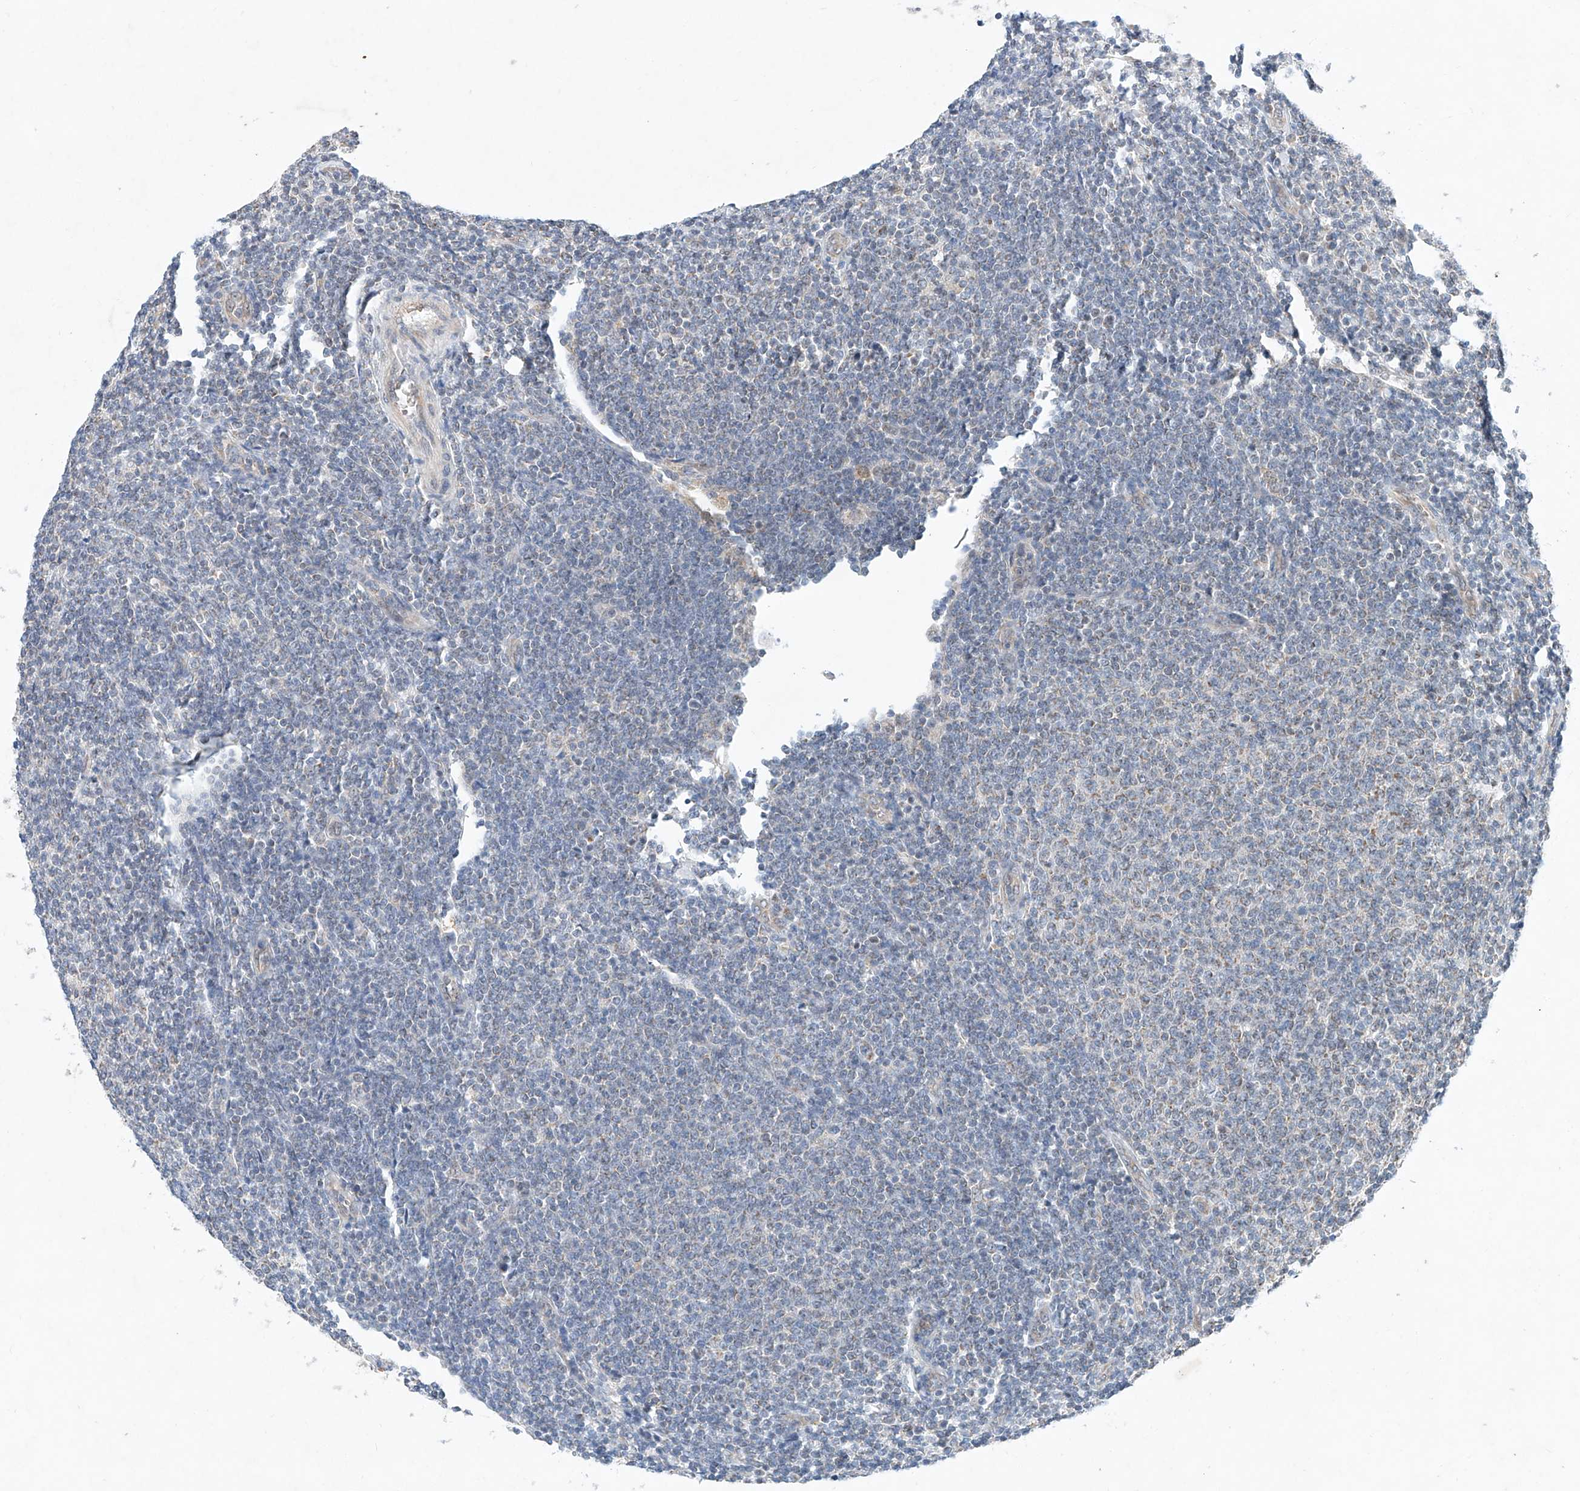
{"staining": {"intensity": "negative", "quantity": "none", "location": "none"}, "tissue": "lymphoma", "cell_type": "Tumor cells", "image_type": "cancer", "snomed": [{"axis": "morphology", "description": "Malignant lymphoma, non-Hodgkin's type, Low grade"}, {"axis": "topography", "description": "Lymph node"}], "caption": "A high-resolution histopathology image shows immunohistochemistry (IHC) staining of malignant lymphoma, non-Hodgkin's type (low-grade), which shows no significant staining in tumor cells.", "gene": "FASTK", "patient": {"sex": "male", "age": 66}}